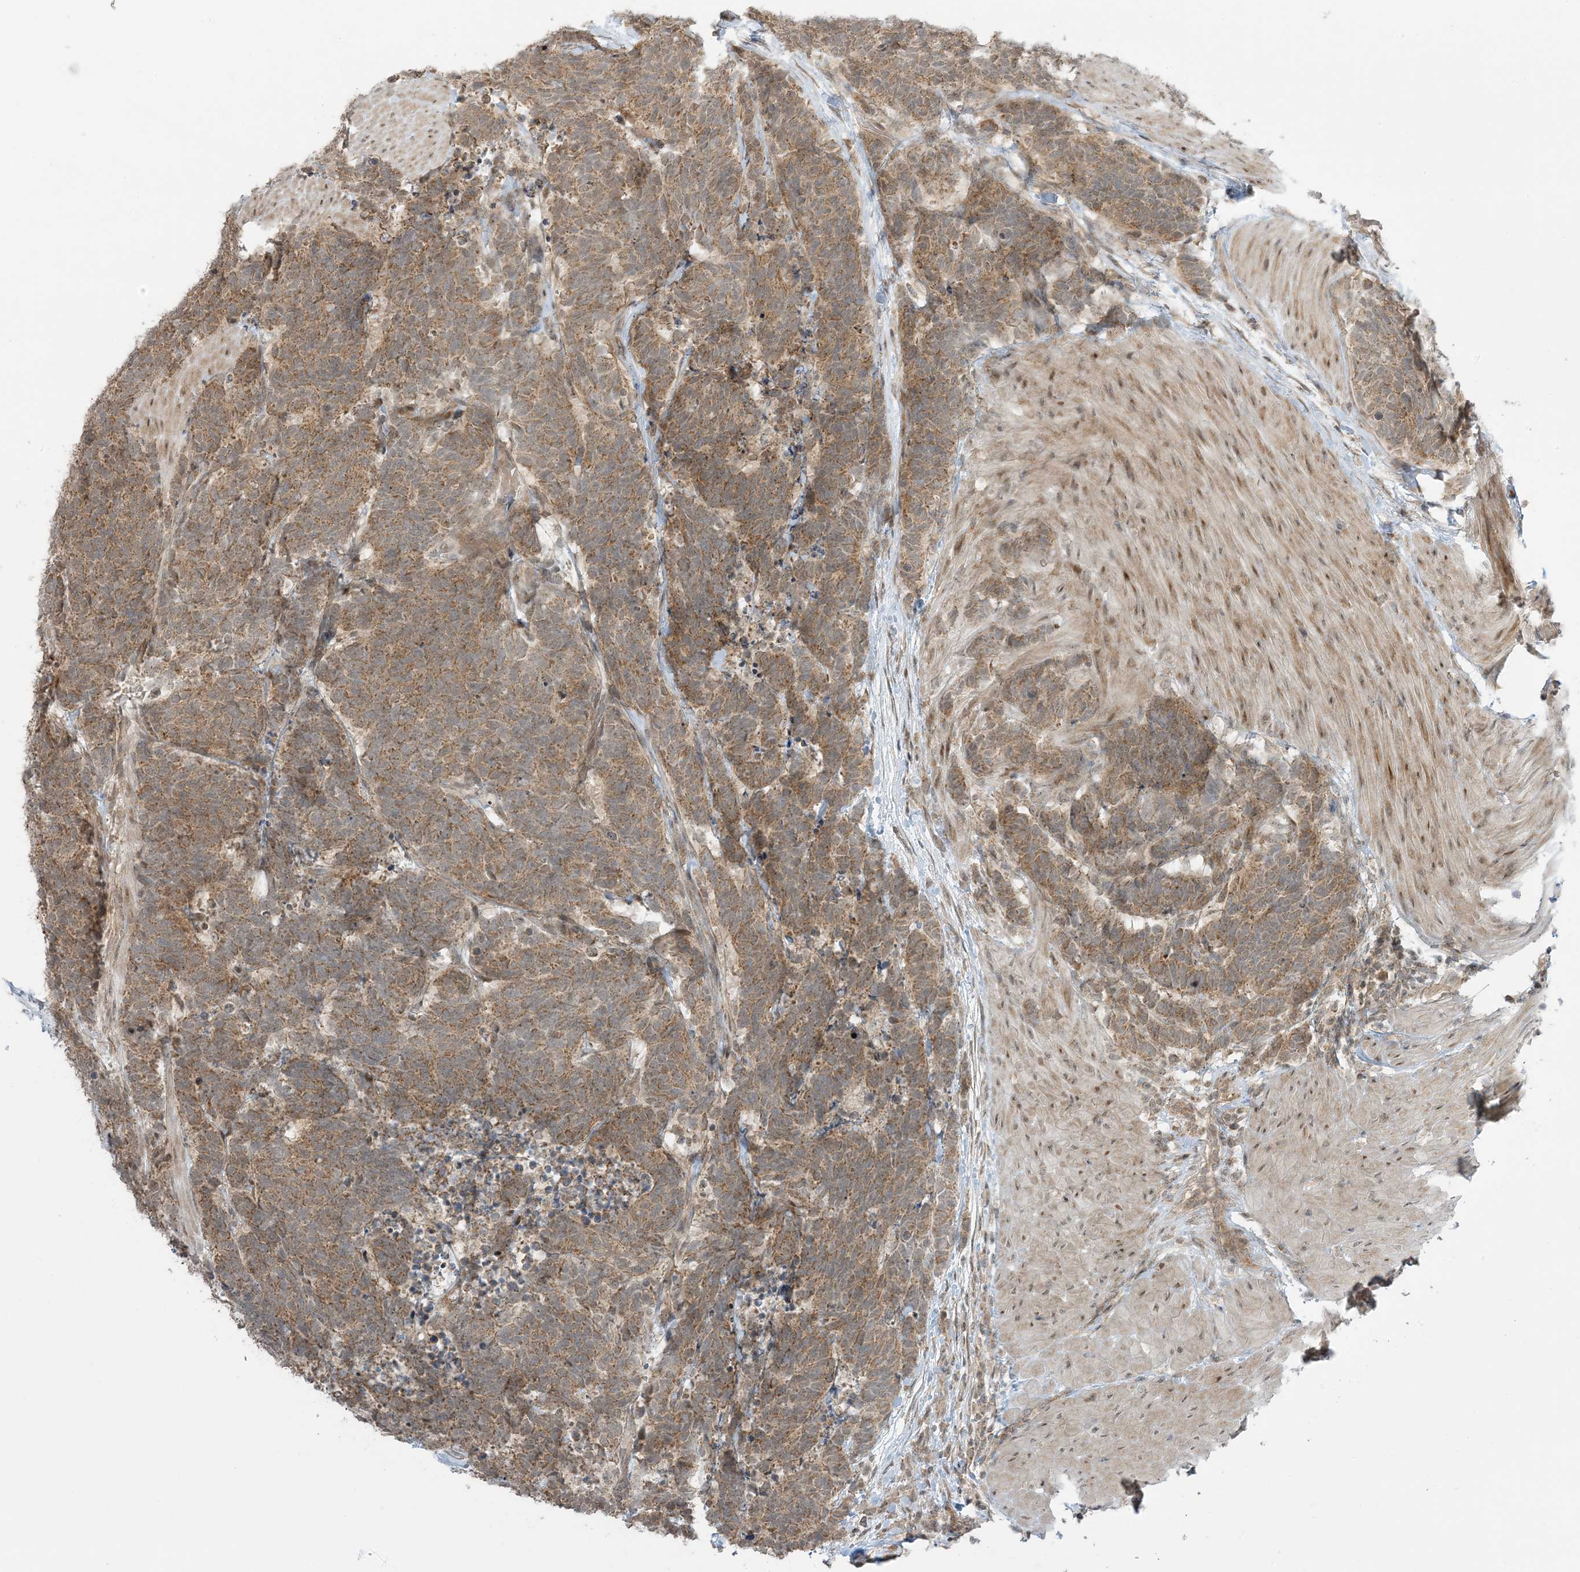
{"staining": {"intensity": "moderate", "quantity": ">75%", "location": "cytoplasmic/membranous"}, "tissue": "carcinoid", "cell_type": "Tumor cells", "image_type": "cancer", "snomed": [{"axis": "morphology", "description": "Carcinoma, NOS"}, {"axis": "morphology", "description": "Carcinoid, malignant, NOS"}, {"axis": "topography", "description": "Urinary bladder"}], "caption": "DAB (3,3'-diaminobenzidine) immunohistochemical staining of human carcinoid exhibits moderate cytoplasmic/membranous protein expression in about >75% of tumor cells.", "gene": "PHLDB2", "patient": {"sex": "male", "age": 57}}